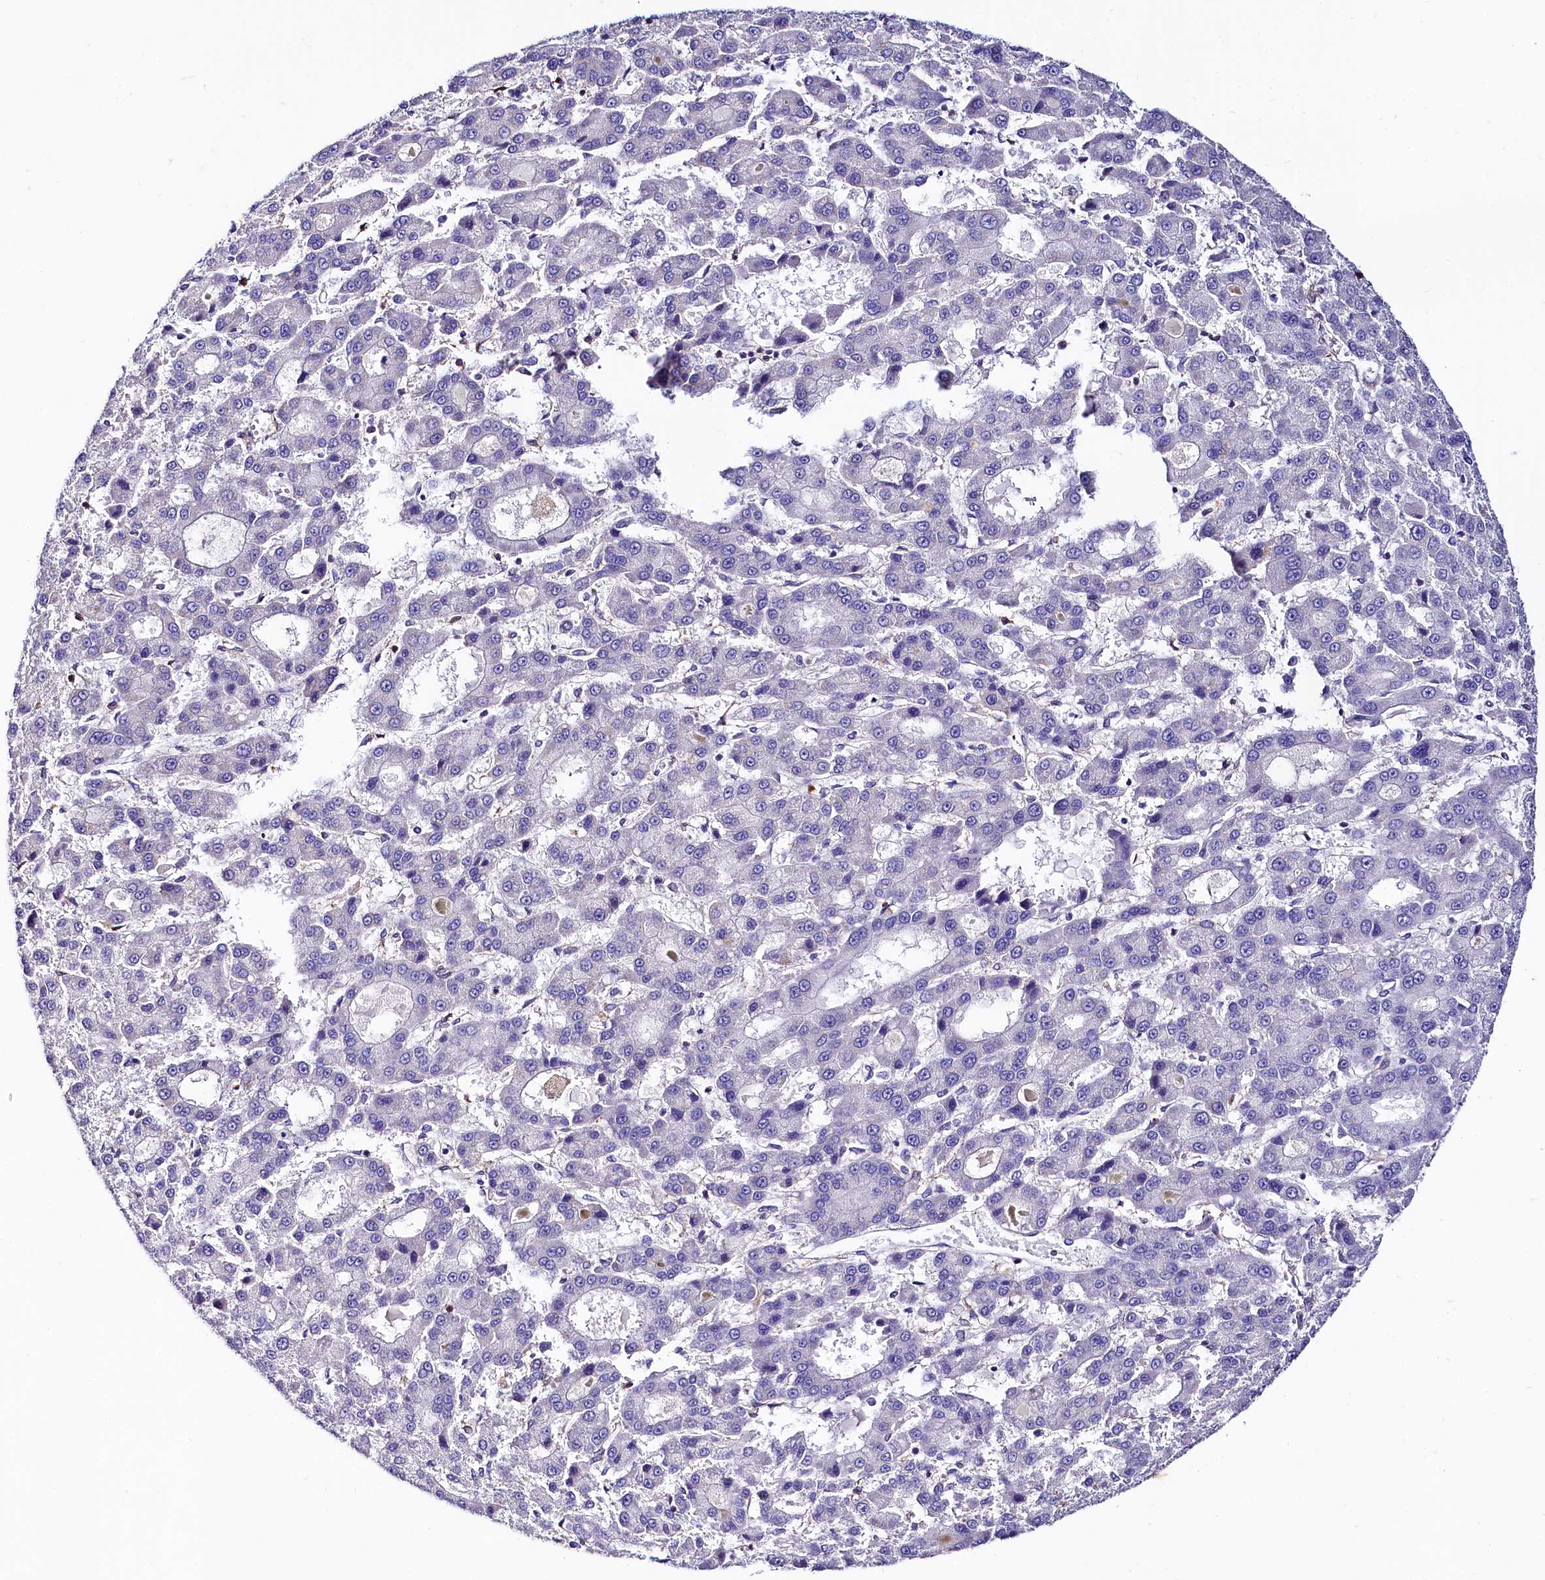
{"staining": {"intensity": "negative", "quantity": "none", "location": "none"}, "tissue": "liver cancer", "cell_type": "Tumor cells", "image_type": "cancer", "snomed": [{"axis": "morphology", "description": "Carcinoma, Hepatocellular, NOS"}, {"axis": "topography", "description": "Liver"}], "caption": "The image reveals no significant expression in tumor cells of liver cancer (hepatocellular carcinoma). (Brightfield microscopy of DAB (3,3'-diaminobenzidine) IHC at high magnification).", "gene": "FCHSD2", "patient": {"sex": "male", "age": 70}}